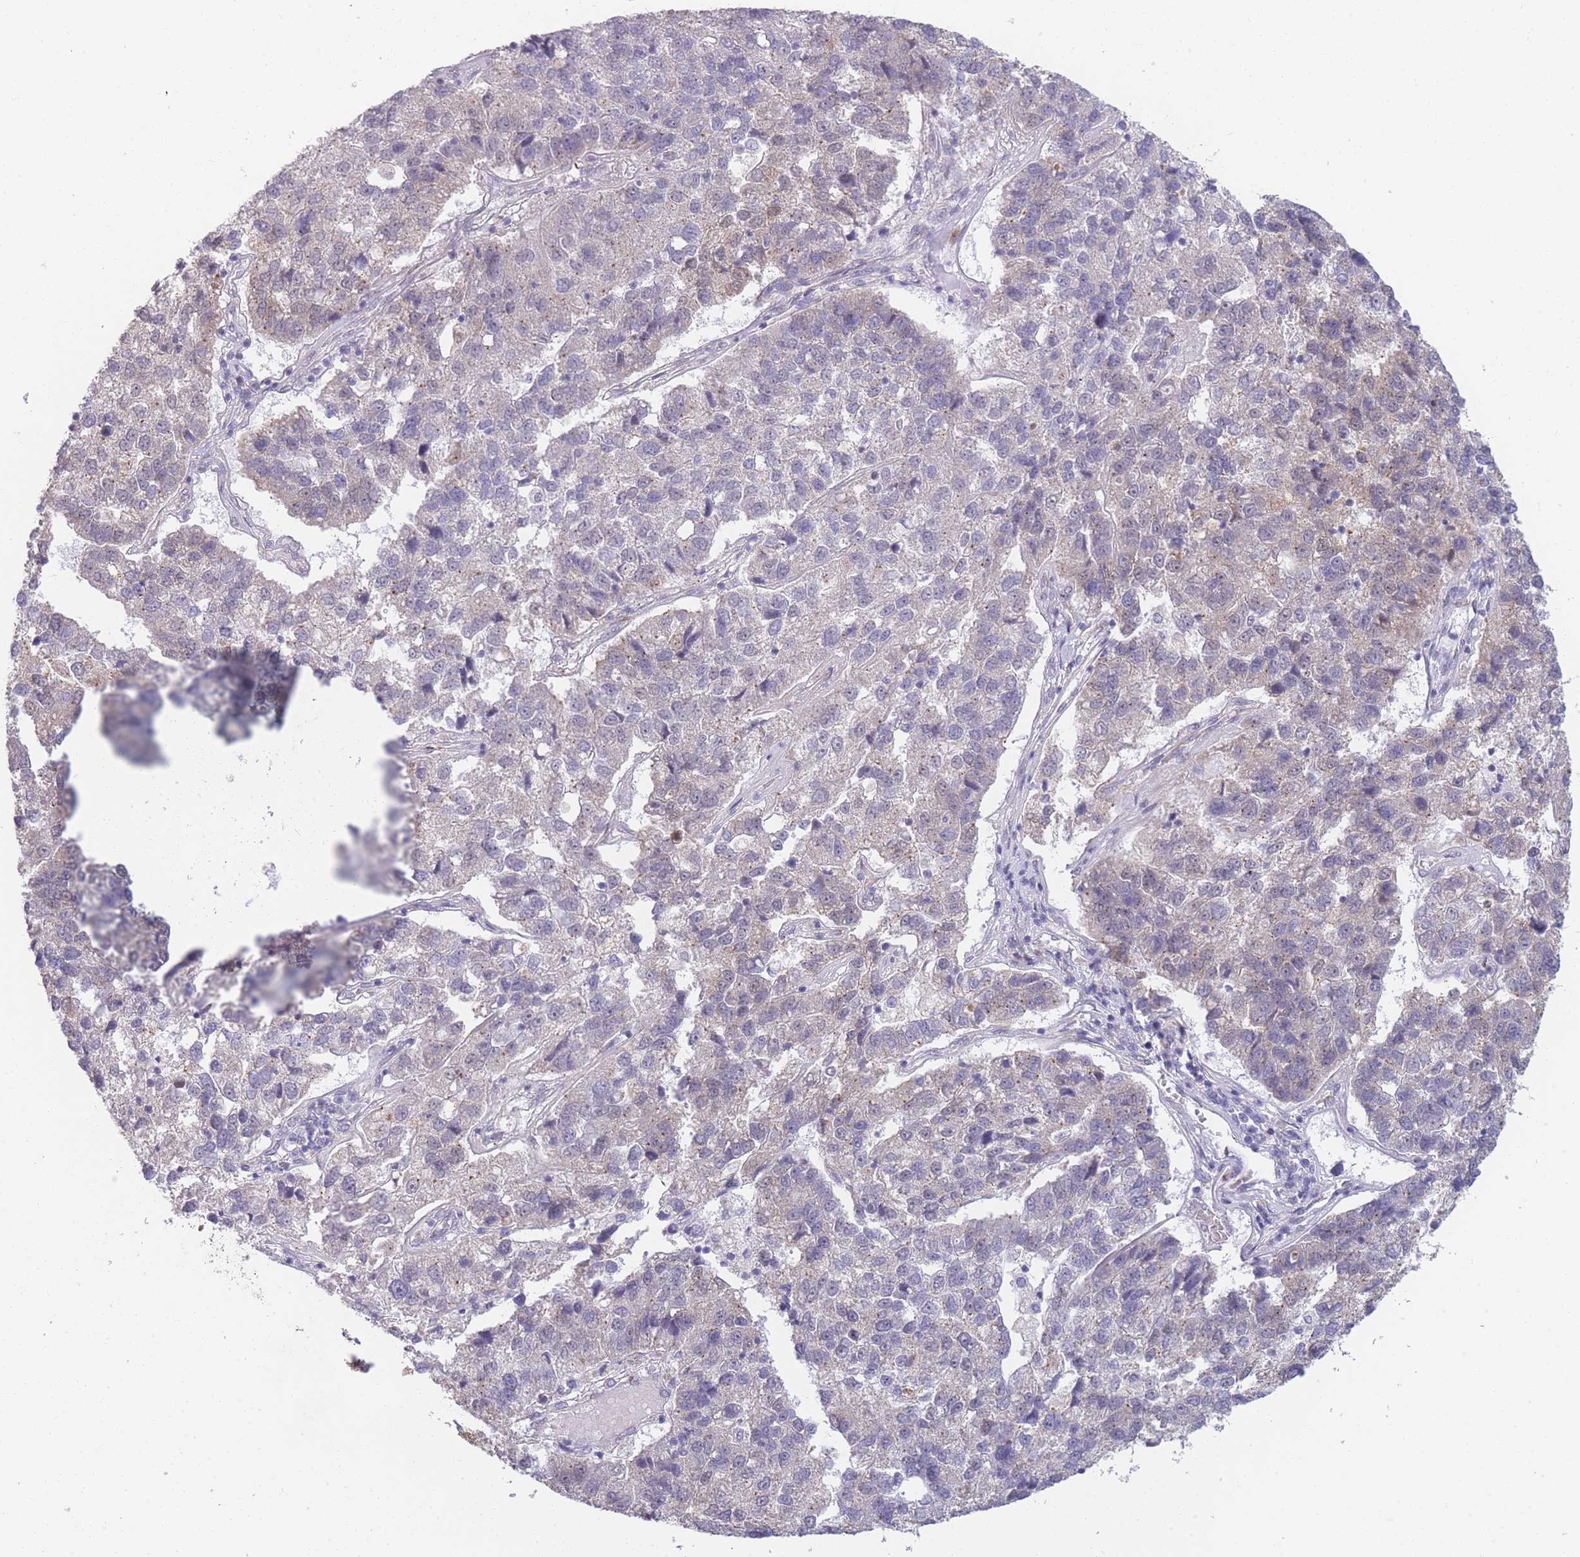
{"staining": {"intensity": "weak", "quantity": "<25%", "location": "cytoplasmic/membranous"}, "tissue": "pancreatic cancer", "cell_type": "Tumor cells", "image_type": "cancer", "snomed": [{"axis": "morphology", "description": "Adenocarcinoma, NOS"}, {"axis": "topography", "description": "Pancreas"}], "caption": "The IHC histopathology image has no significant positivity in tumor cells of pancreatic cancer tissue.", "gene": "MRI1", "patient": {"sex": "female", "age": 61}}